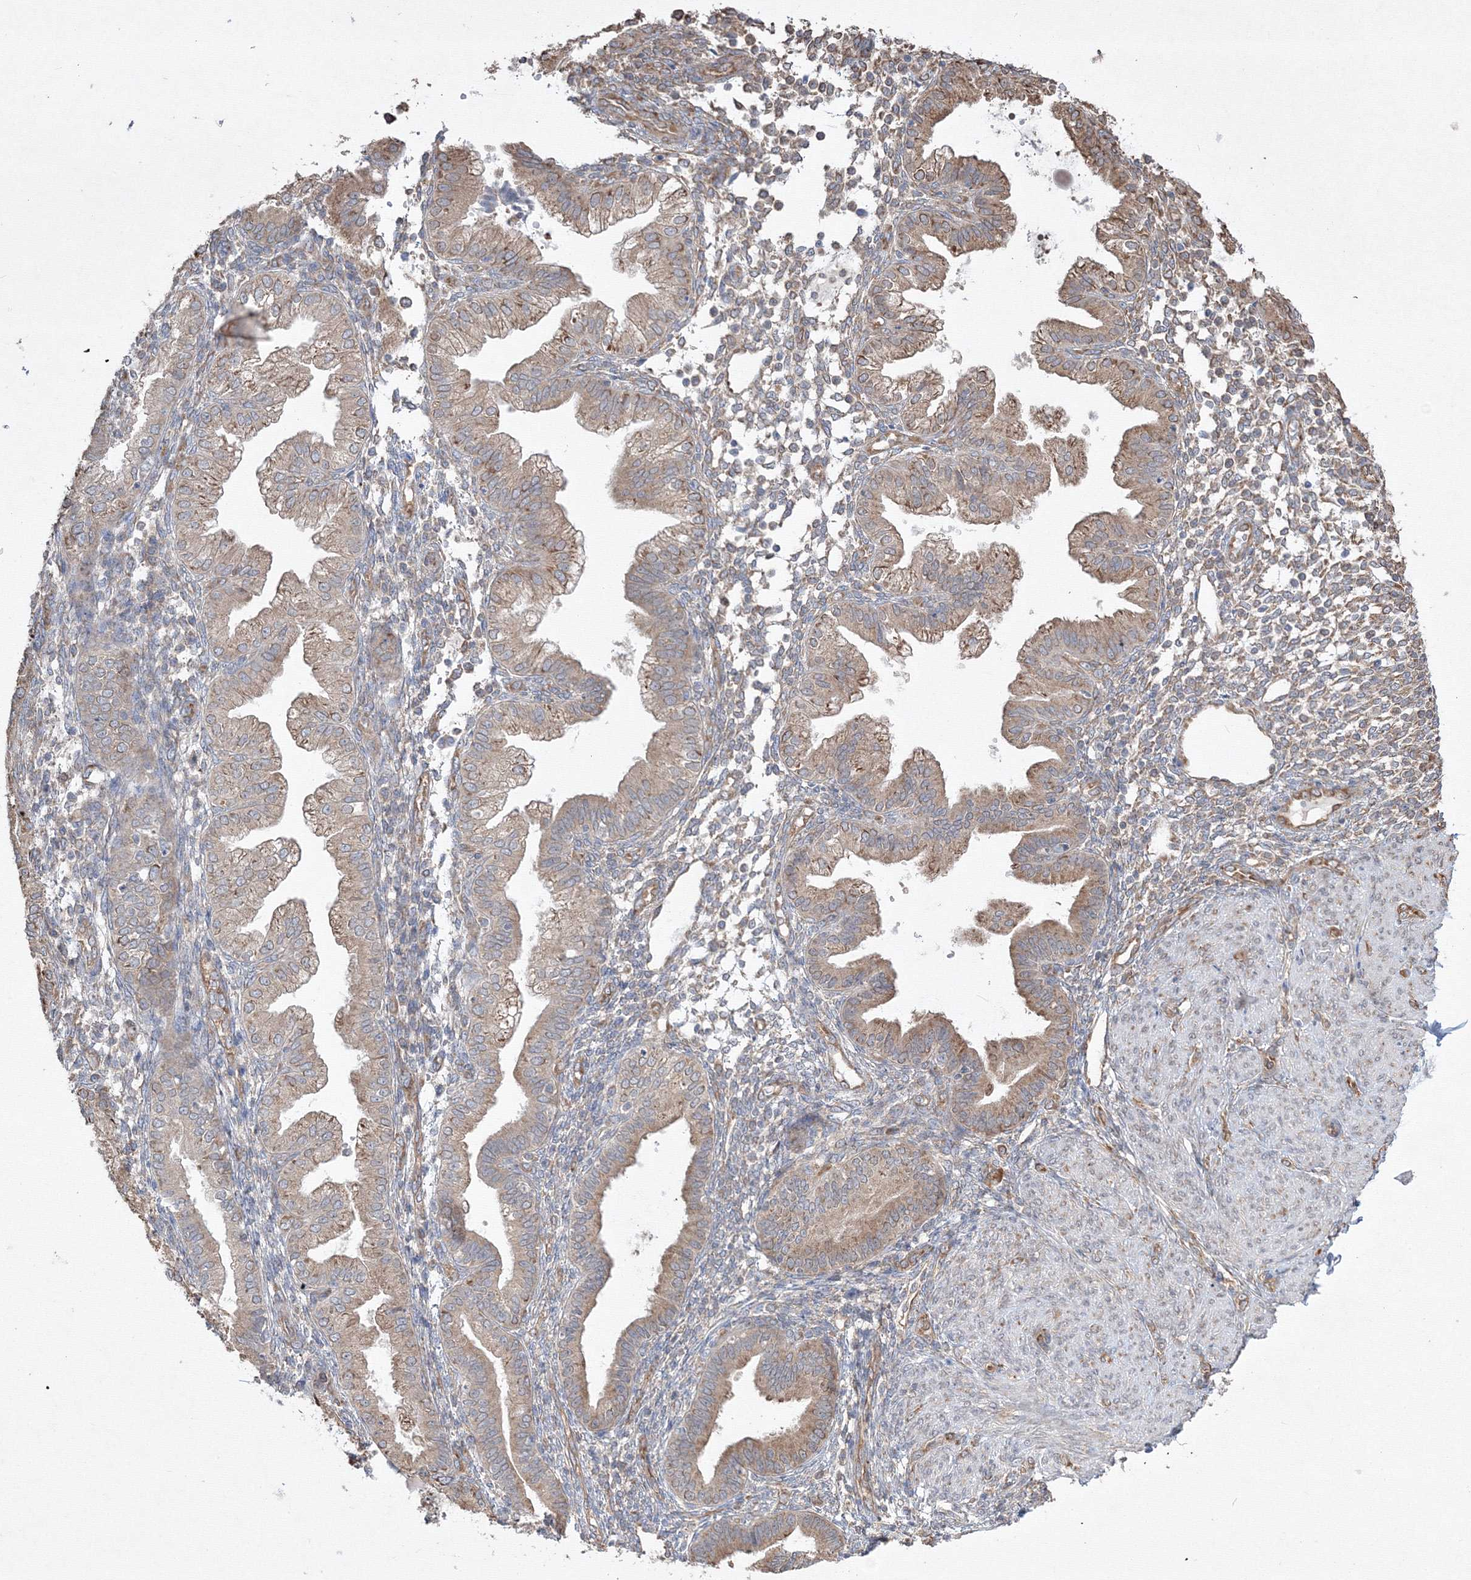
{"staining": {"intensity": "weak", "quantity": "25%-75%", "location": "cytoplasmic/membranous"}, "tissue": "endometrium", "cell_type": "Cells in endometrial stroma", "image_type": "normal", "snomed": [{"axis": "morphology", "description": "Normal tissue, NOS"}, {"axis": "topography", "description": "Endometrium"}], "caption": "IHC micrograph of unremarkable human endometrium stained for a protein (brown), which demonstrates low levels of weak cytoplasmic/membranous staining in about 25%-75% of cells in endometrial stroma.", "gene": "FBXL8", "patient": {"sex": "female", "age": 53}}